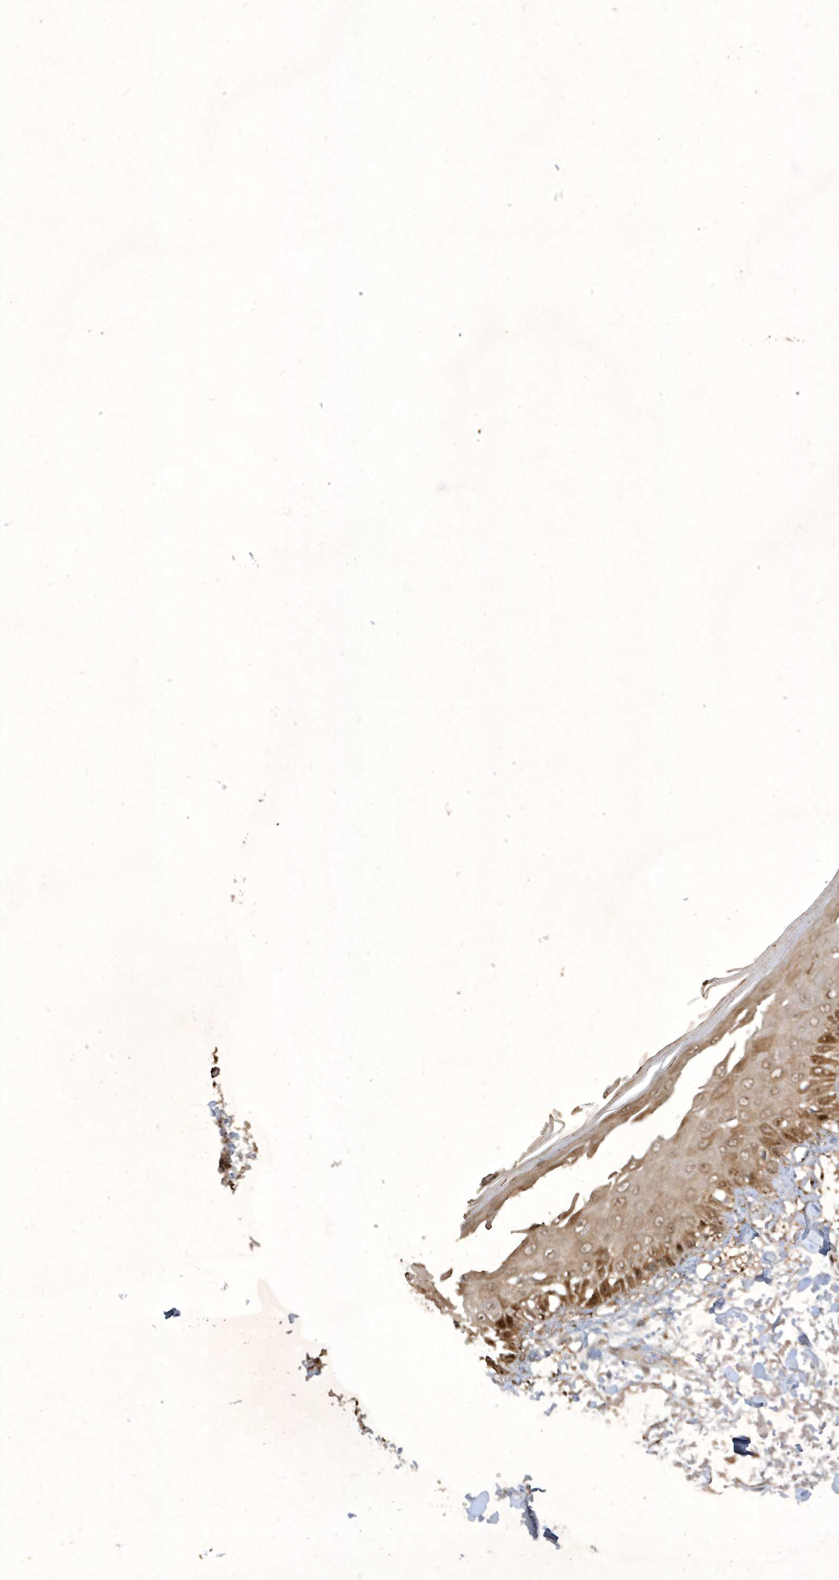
{"staining": {"intensity": "weak", "quantity": ">75%", "location": "cytoplasmic/membranous,nuclear"}, "tissue": "skin", "cell_type": "Fibroblasts", "image_type": "normal", "snomed": [{"axis": "morphology", "description": "Normal tissue, NOS"}, {"axis": "morphology", "description": "Squamous cell carcinoma, NOS"}, {"axis": "topography", "description": "Skin"}, {"axis": "topography", "description": "Peripheral nerve tissue"}], "caption": "This image displays unremarkable skin stained with IHC to label a protein in brown. The cytoplasmic/membranous,nuclear of fibroblasts show weak positivity for the protein. Nuclei are counter-stained blue.", "gene": "ZNF213", "patient": {"sex": "male", "age": 83}}